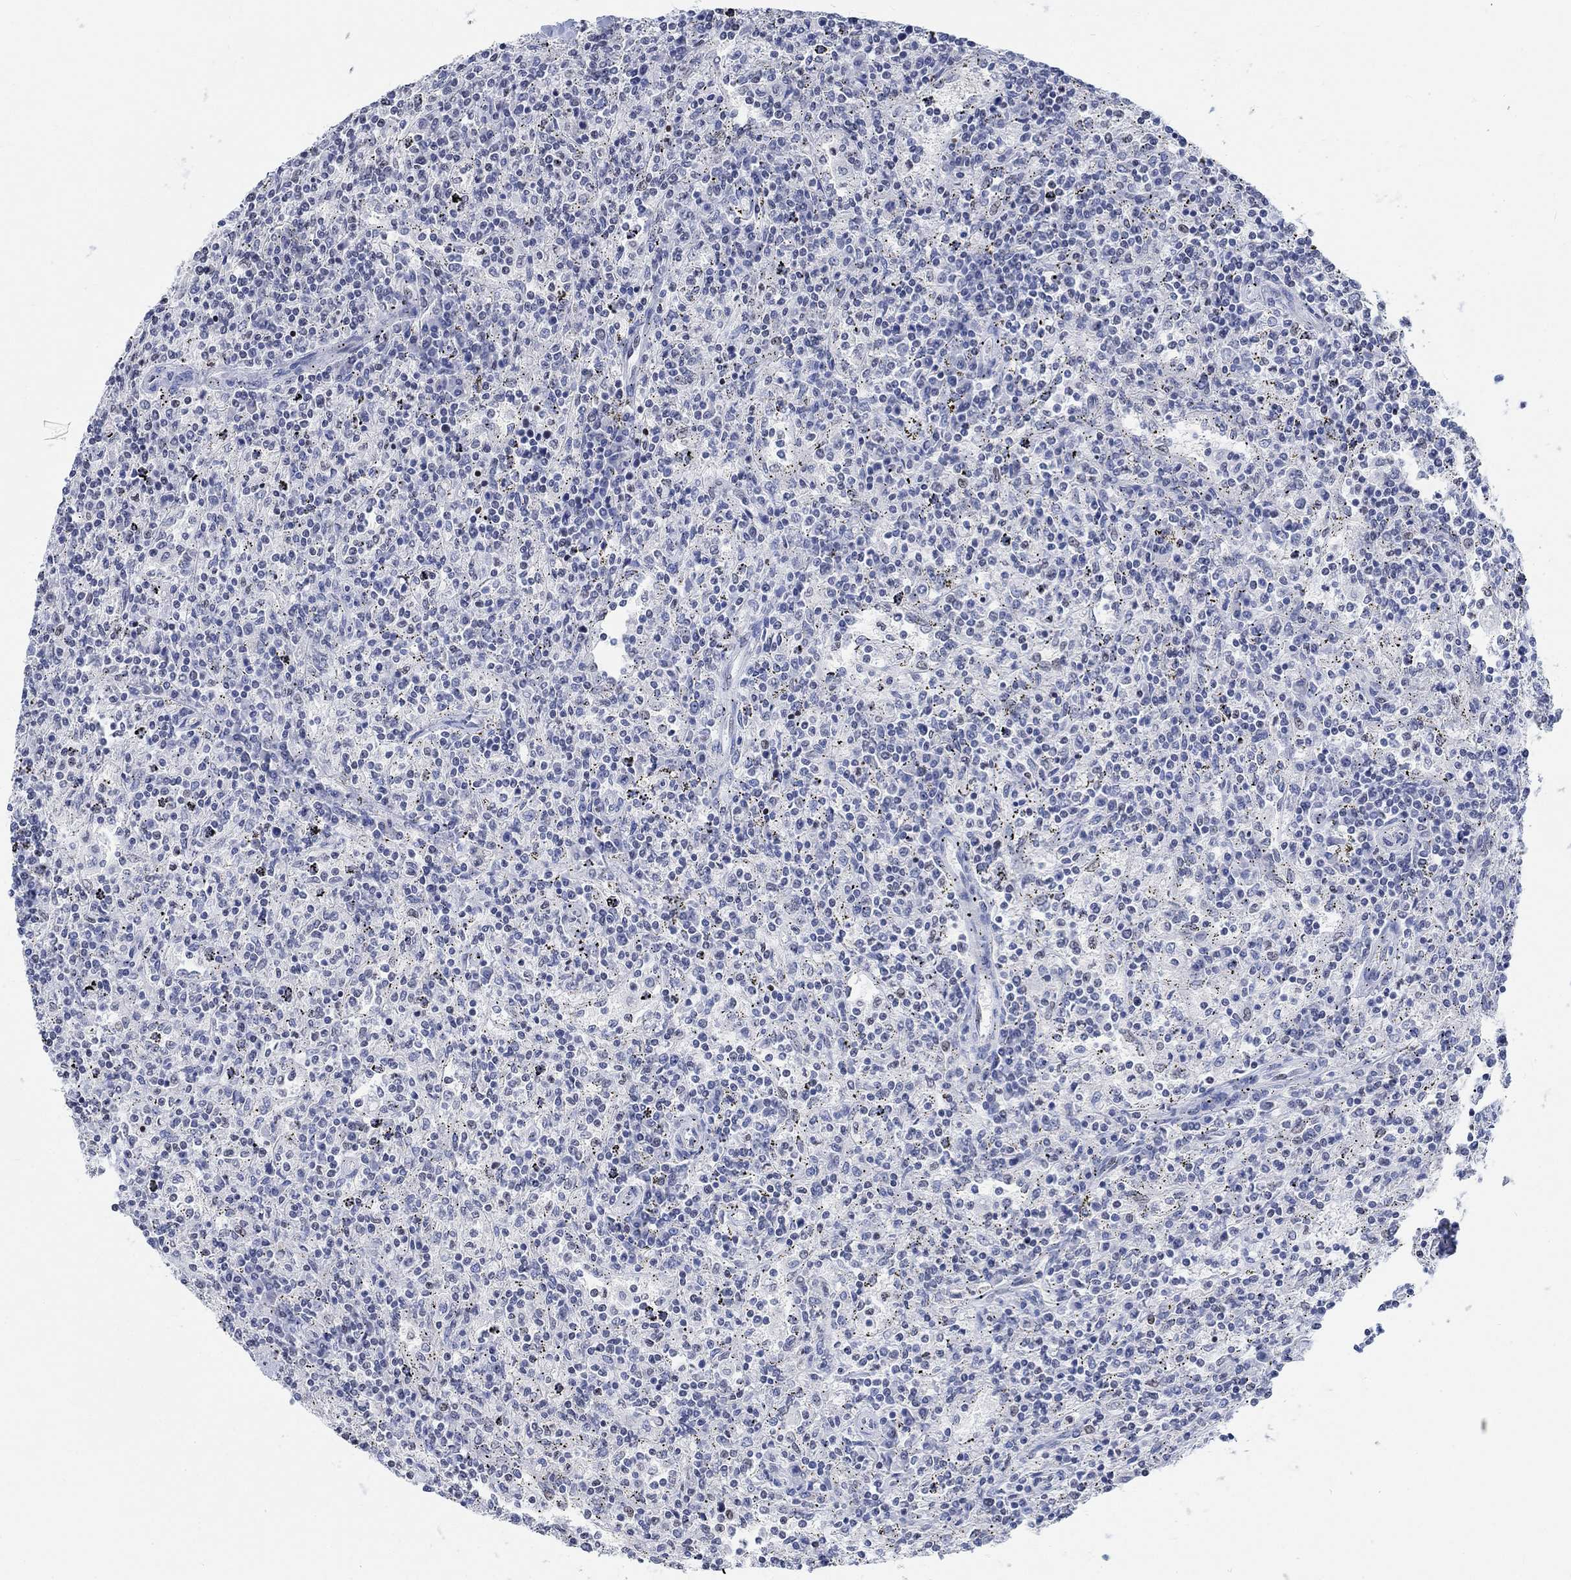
{"staining": {"intensity": "negative", "quantity": "none", "location": "none"}, "tissue": "lymphoma", "cell_type": "Tumor cells", "image_type": "cancer", "snomed": [{"axis": "morphology", "description": "Malignant lymphoma, non-Hodgkin's type, Low grade"}, {"axis": "topography", "description": "Lymph node"}], "caption": "The image shows no significant expression in tumor cells of malignant lymphoma, non-Hodgkin's type (low-grade). (Brightfield microscopy of DAB IHC at high magnification).", "gene": "KCNH8", "patient": {"sex": "male", "age": 52}}